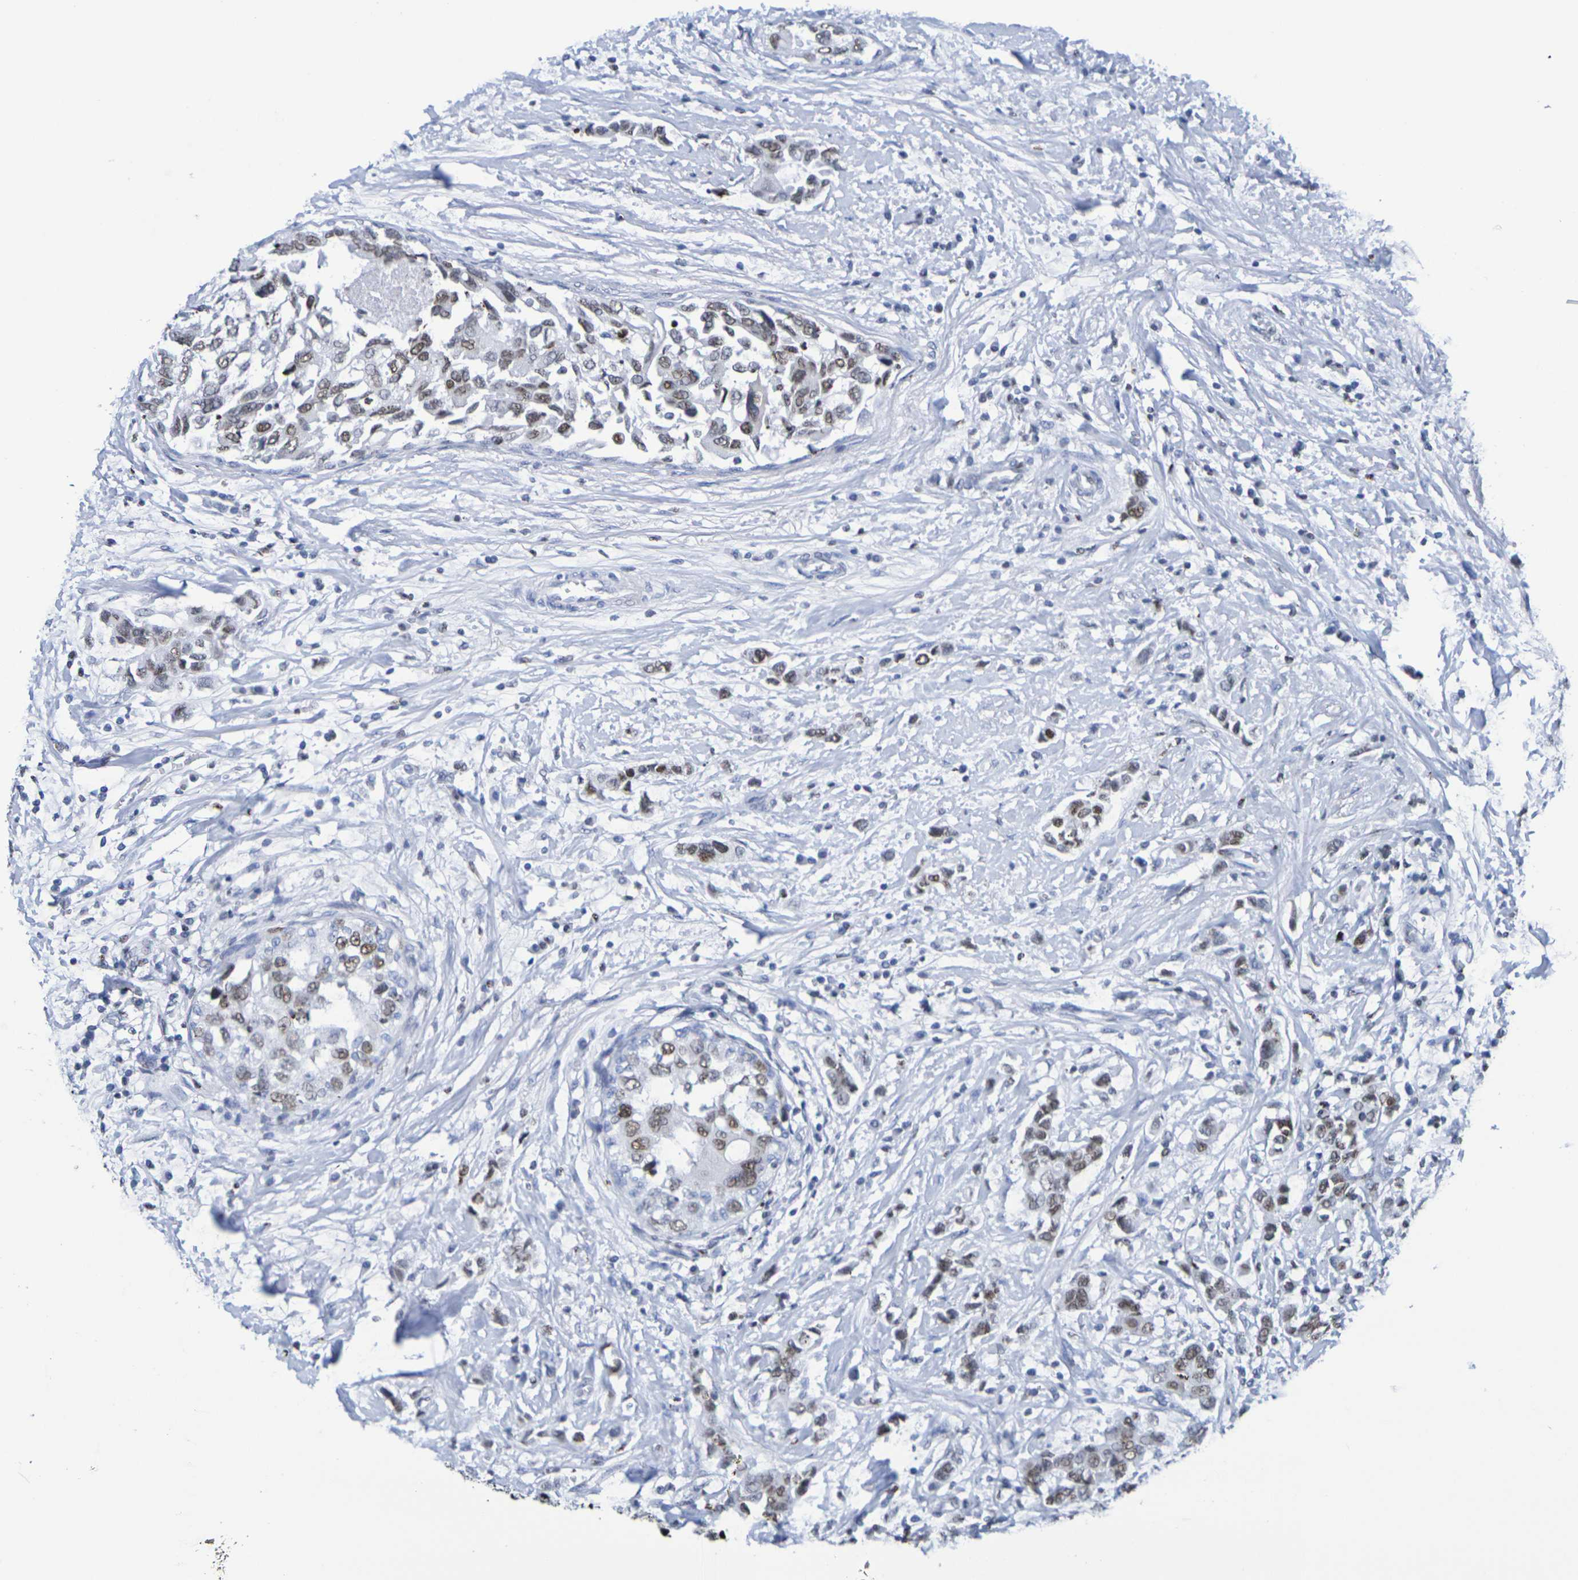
{"staining": {"intensity": "weak", "quantity": ">75%", "location": "nuclear"}, "tissue": "breast cancer", "cell_type": "Tumor cells", "image_type": "cancer", "snomed": [{"axis": "morphology", "description": "Normal tissue, NOS"}, {"axis": "morphology", "description": "Duct carcinoma"}, {"axis": "topography", "description": "Breast"}], "caption": "DAB immunohistochemical staining of breast cancer displays weak nuclear protein staining in about >75% of tumor cells.", "gene": "H1-5", "patient": {"sex": "female", "age": 50}}